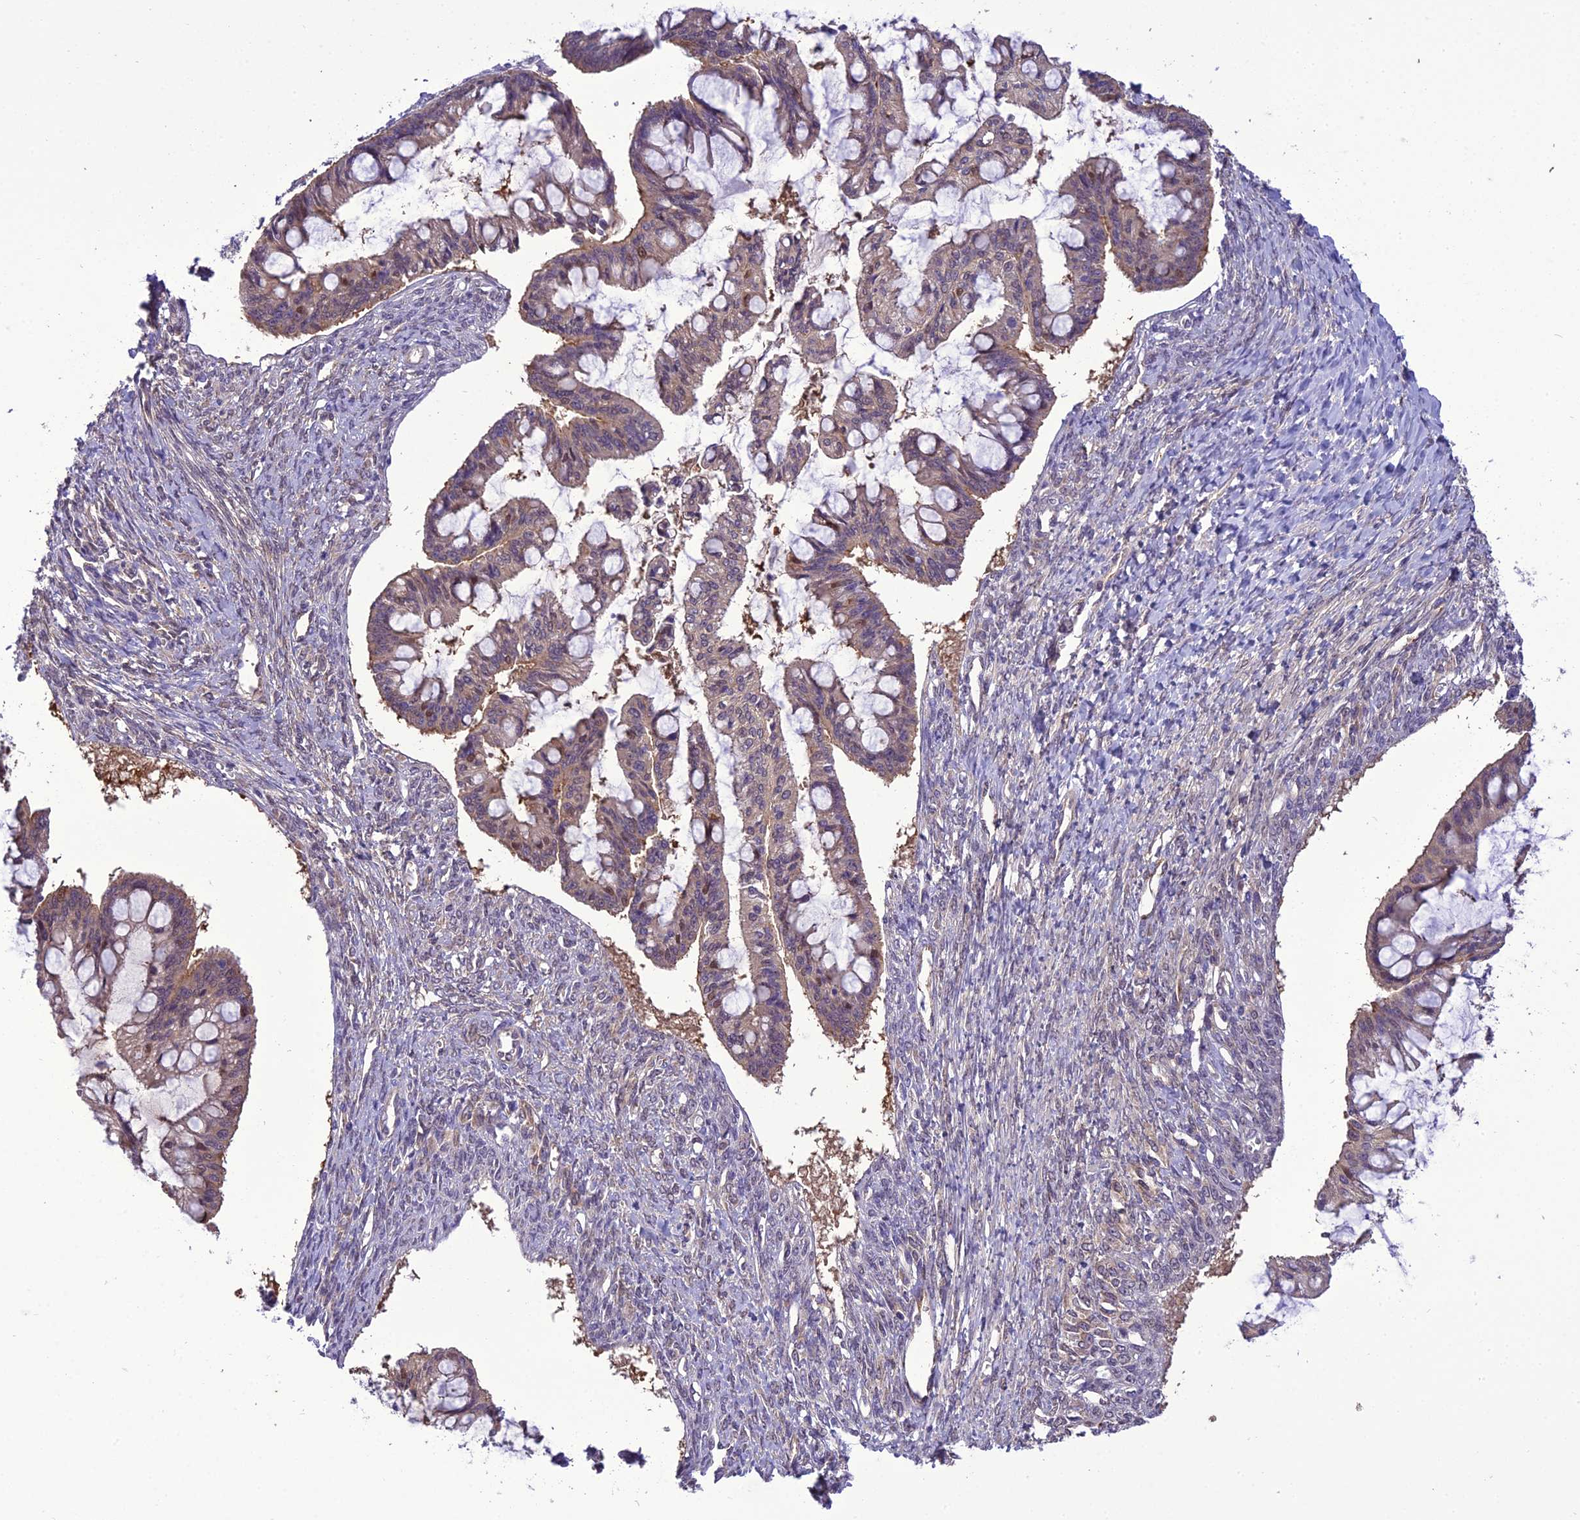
{"staining": {"intensity": "weak", "quantity": "25%-75%", "location": "cytoplasmic/membranous,nuclear"}, "tissue": "ovarian cancer", "cell_type": "Tumor cells", "image_type": "cancer", "snomed": [{"axis": "morphology", "description": "Cystadenocarcinoma, mucinous, NOS"}, {"axis": "topography", "description": "Ovary"}], "caption": "Human ovarian mucinous cystadenocarcinoma stained with a brown dye exhibits weak cytoplasmic/membranous and nuclear positive positivity in approximately 25%-75% of tumor cells.", "gene": "BORCS6", "patient": {"sex": "female", "age": 73}}